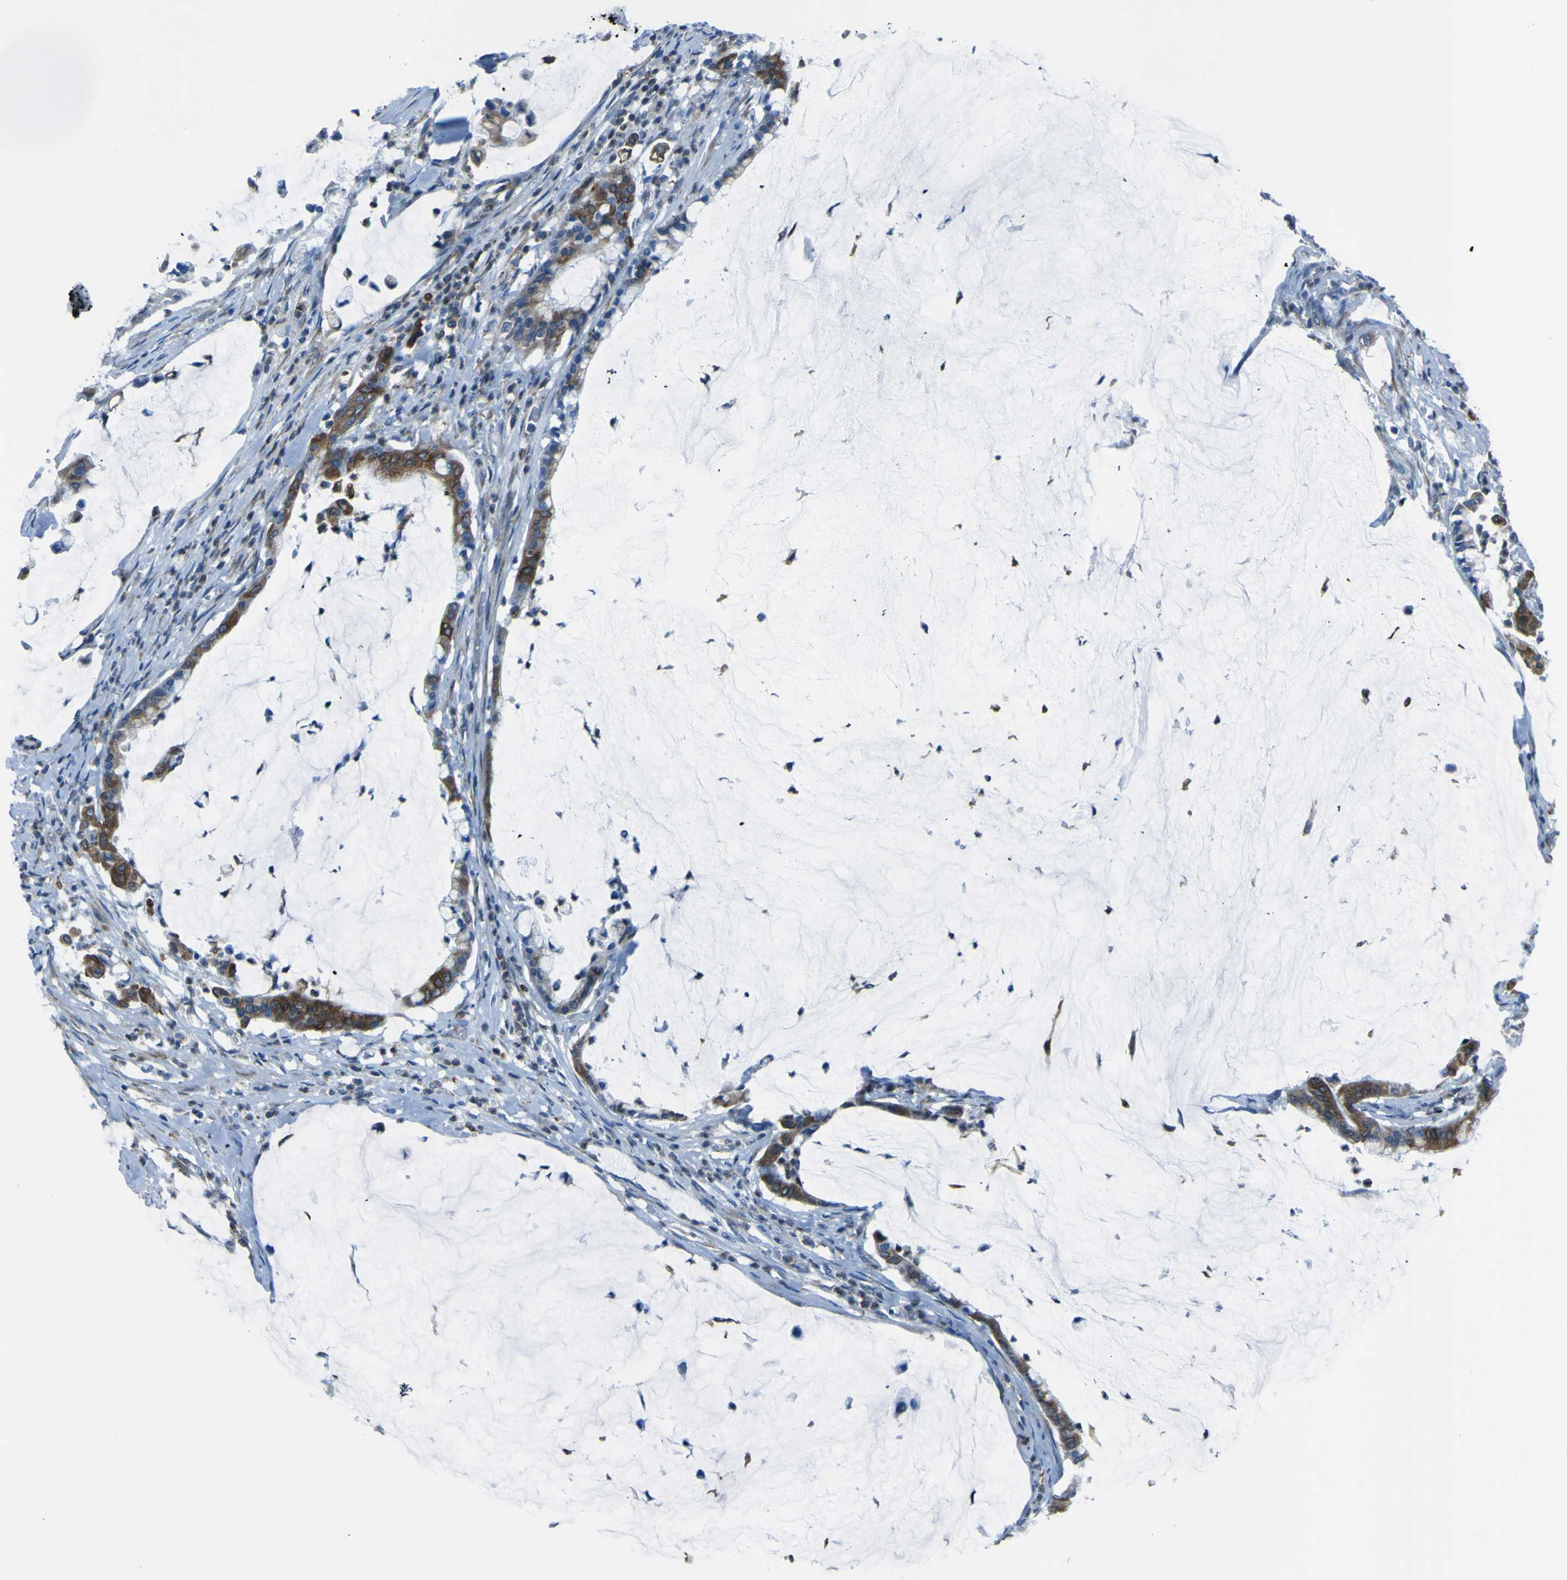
{"staining": {"intensity": "moderate", "quantity": ">75%", "location": "cytoplasmic/membranous"}, "tissue": "pancreatic cancer", "cell_type": "Tumor cells", "image_type": "cancer", "snomed": [{"axis": "morphology", "description": "Adenocarcinoma, NOS"}, {"axis": "topography", "description": "Pancreas"}], "caption": "IHC micrograph of neoplastic tissue: human pancreatic adenocarcinoma stained using immunohistochemistry (IHC) displays medium levels of moderate protein expression localized specifically in the cytoplasmic/membranous of tumor cells, appearing as a cytoplasmic/membranous brown color.", "gene": "STIM1", "patient": {"sex": "male", "age": 41}}